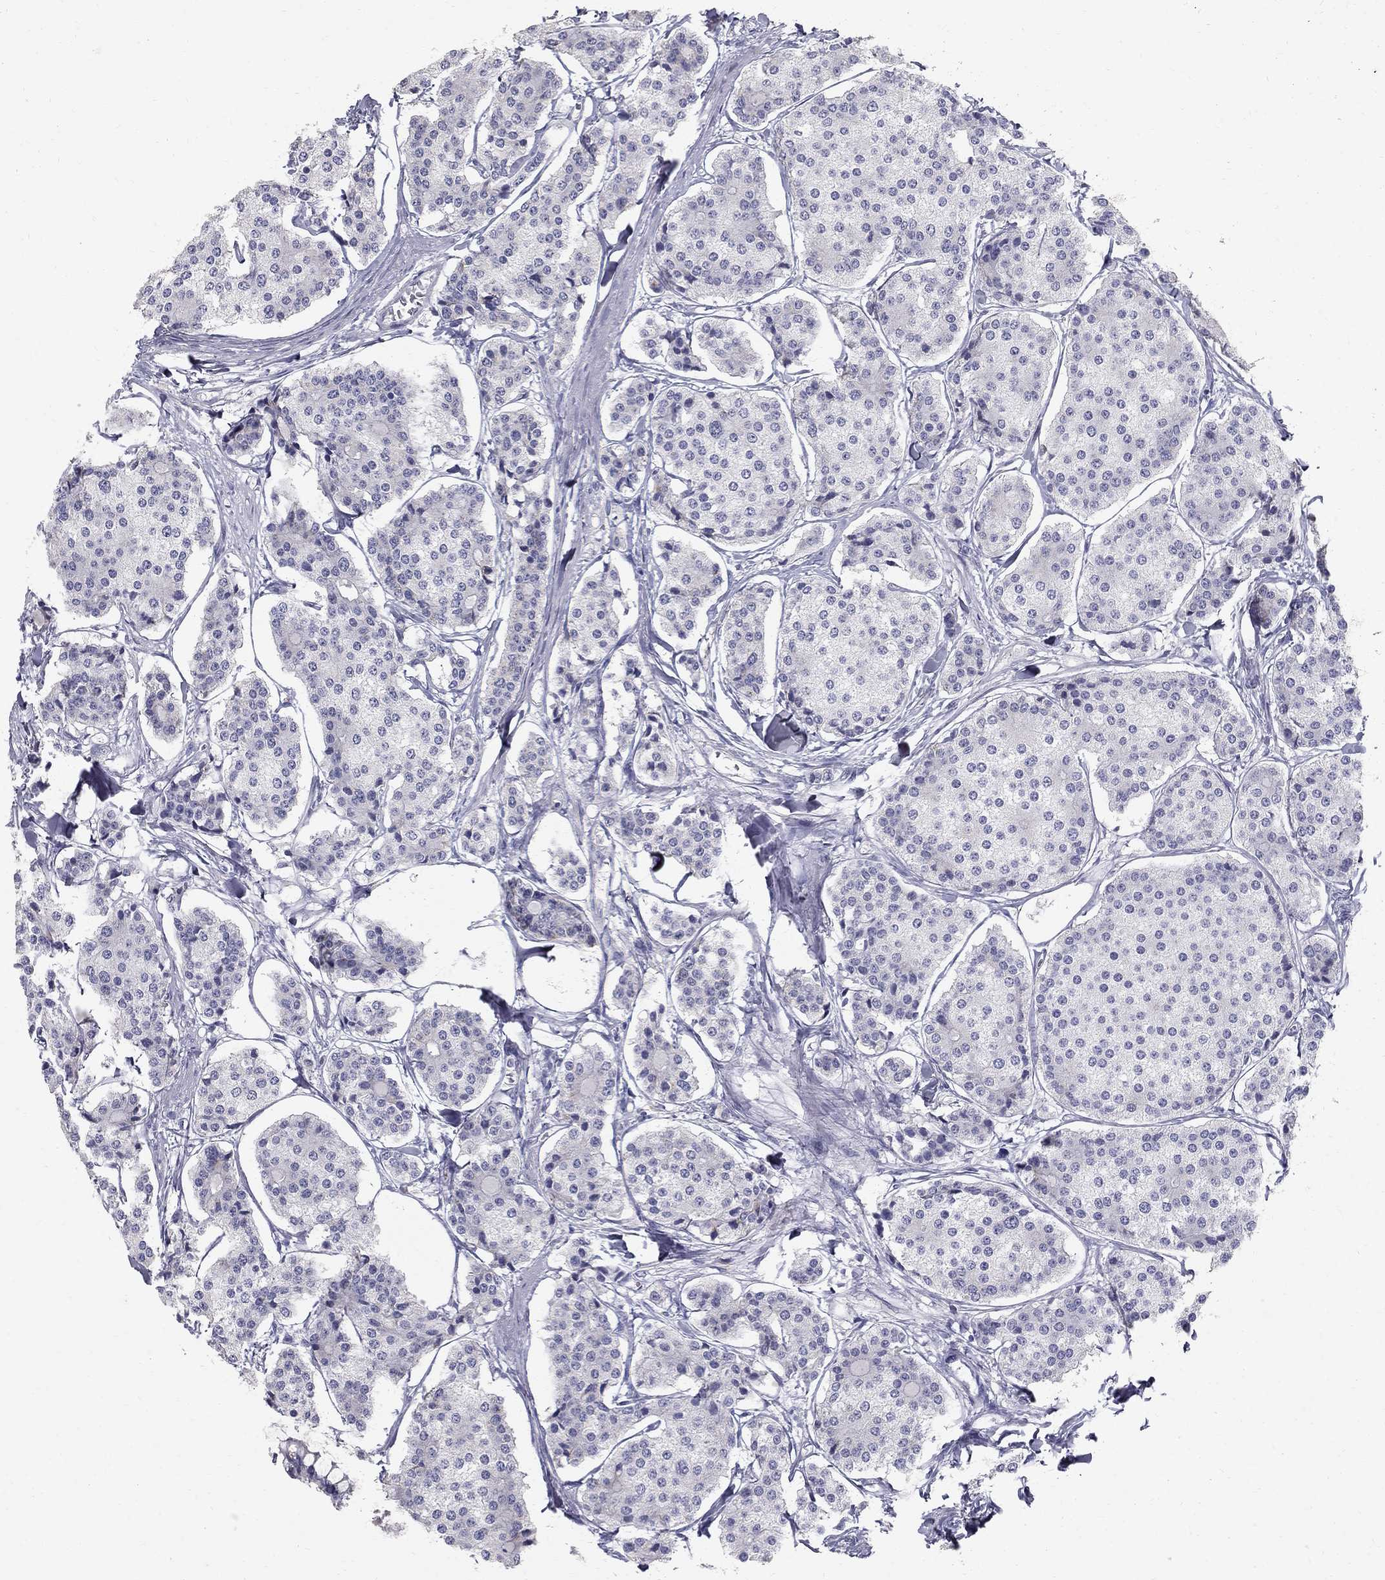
{"staining": {"intensity": "negative", "quantity": "none", "location": "none"}, "tissue": "carcinoid", "cell_type": "Tumor cells", "image_type": "cancer", "snomed": [{"axis": "morphology", "description": "Carcinoid, malignant, NOS"}, {"axis": "topography", "description": "Small intestine"}], "caption": "Immunohistochemistry (IHC) image of human carcinoid (malignant) stained for a protein (brown), which shows no staining in tumor cells. (Brightfield microscopy of DAB immunohistochemistry (IHC) at high magnification).", "gene": "CLIC6", "patient": {"sex": "female", "age": 65}}